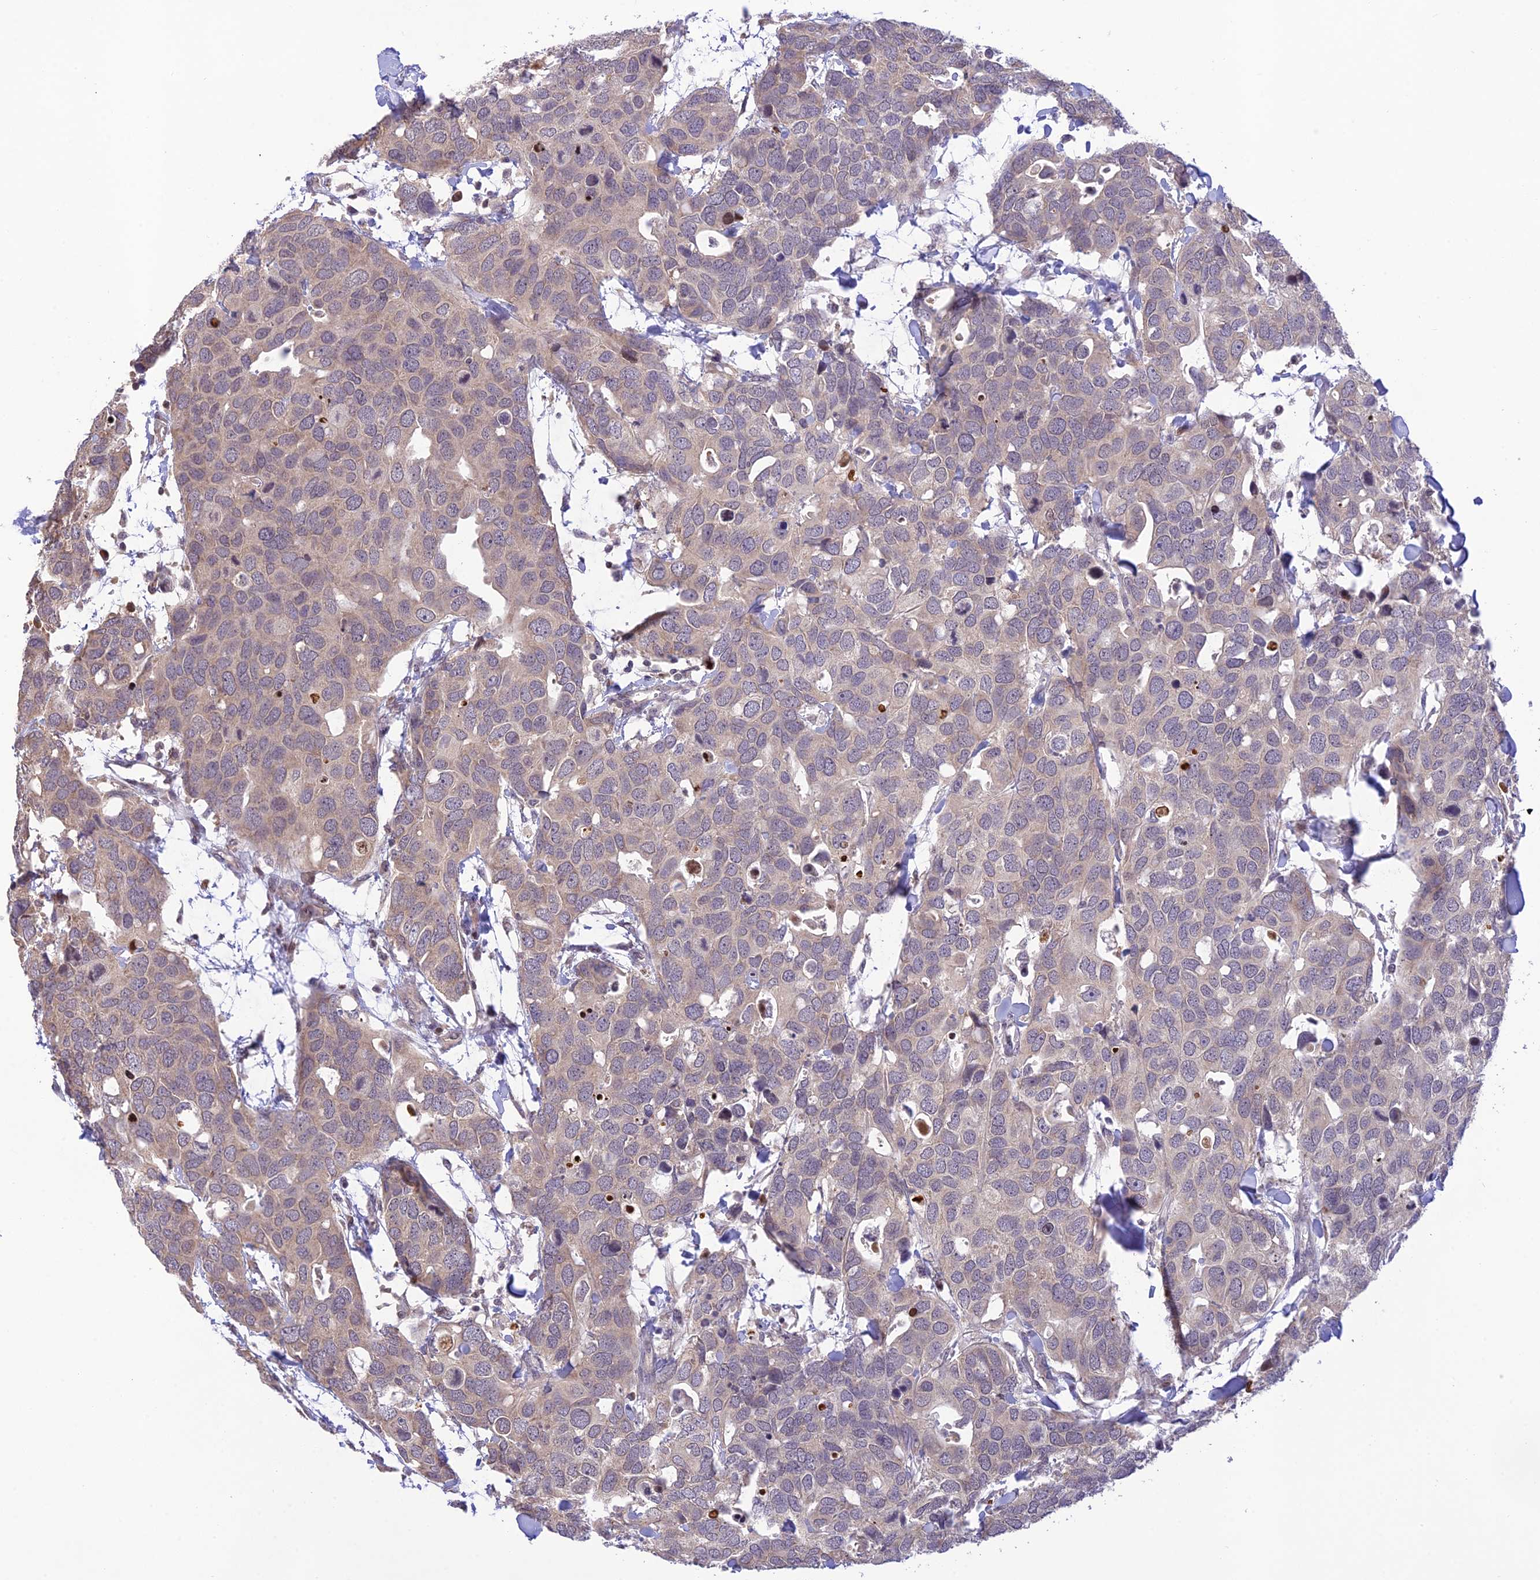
{"staining": {"intensity": "weak", "quantity": "<25%", "location": "cytoplasmic/membranous"}, "tissue": "breast cancer", "cell_type": "Tumor cells", "image_type": "cancer", "snomed": [{"axis": "morphology", "description": "Duct carcinoma"}, {"axis": "topography", "description": "Breast"}], "caption": "Tumor cells show no significant staining in breast cancer.", "gene": "TEKT1", "patient": {"sex": "female", "age": 83}}